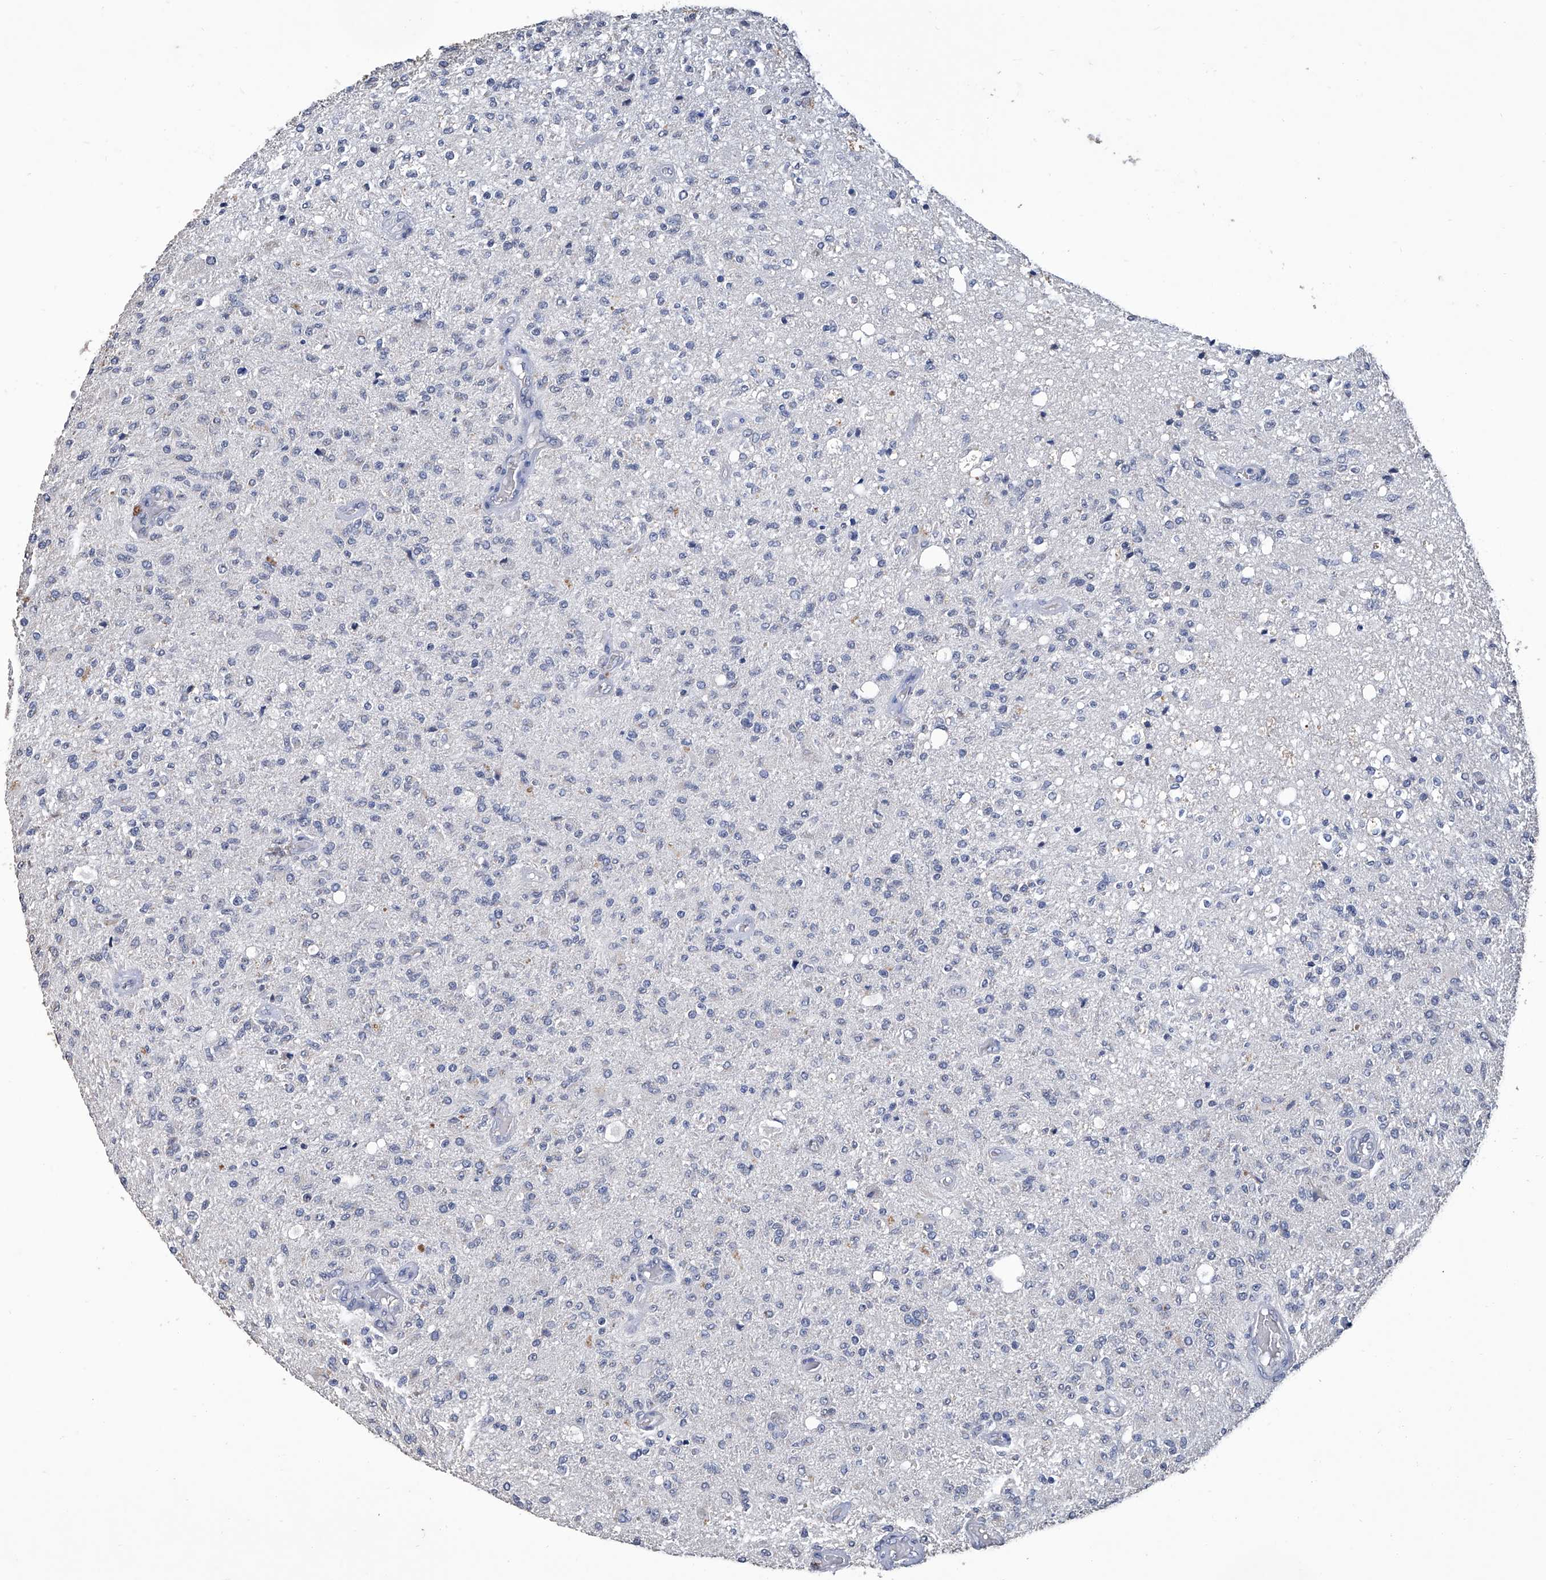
{"staining": {"intensity": "negative", "quantity": "none", "location": "none"}, "tissue": "glioma", "cell_type": "Tumor cells", "image_type": "cancer", "snomed": [{"axis": "morphology", "description": "Normal tissue, NOS"}, {"axis": "morphology", "description": "Glioma, malignant, High grade"}, {"axis": "topography", "description": "Cerebral cortex"}], "caption": "This is a photomicrograph of IHC staining of high-grade glioma (malignant), which shows no positivity in tumor cells.", "gene": "GPT", "patient": {"sex": "male", "age": 77}}